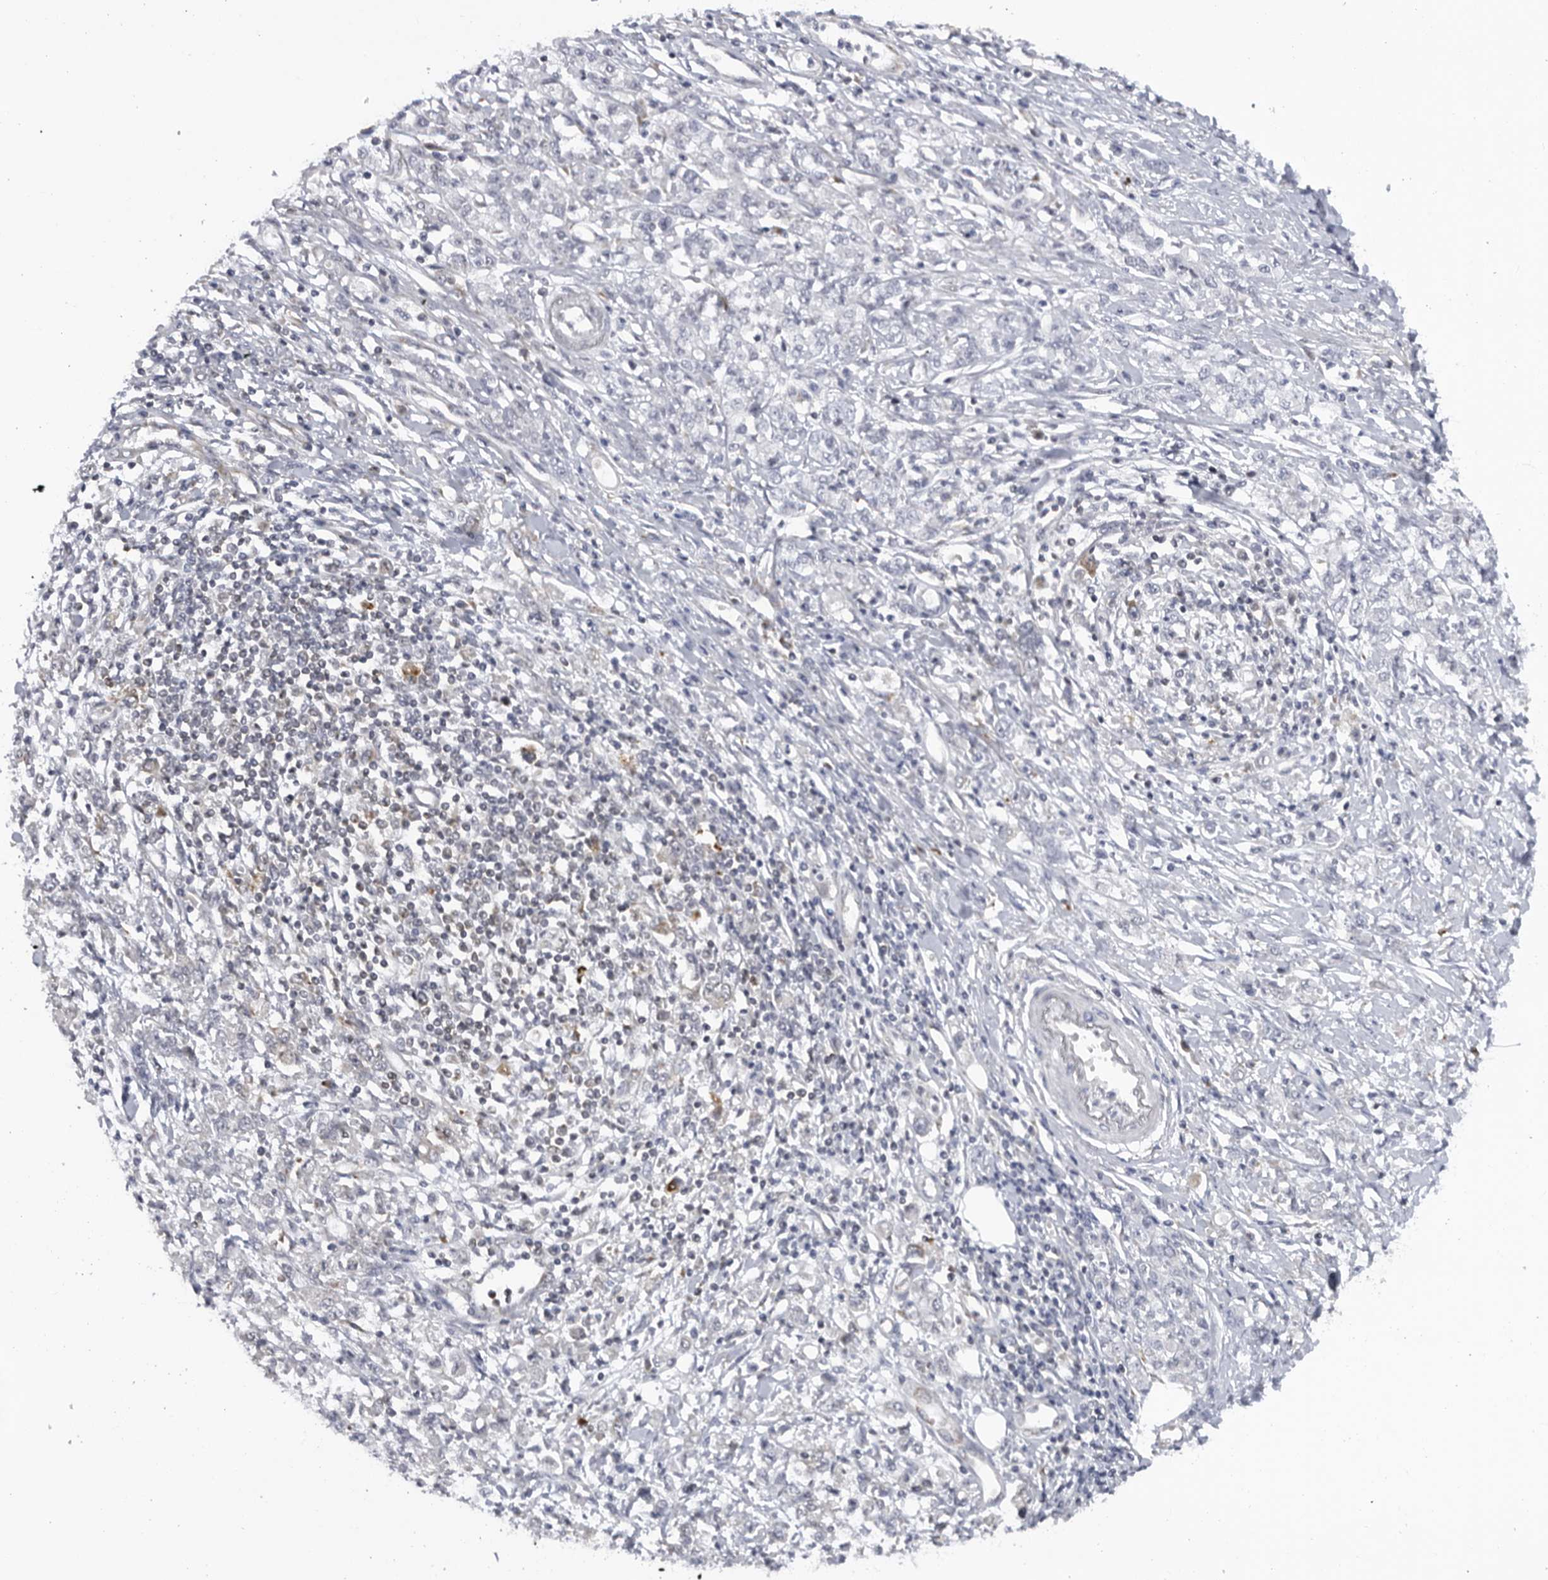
{"staining": {"intensity": "negative", "quantity": "none", "location": "none"}, "tissue": "stomach cancer", "cell_type": "Tumor cells", "image_type": "cancer", "snomed": [{"axis": "morphology", "description": "Adenocarcinoma, NOS"}, {"axis": "topography", "description": "Stomach"}], "caption": "Immunohistochemistry (IHC) micrograph of human stomach cancer stained for a protein (brown), which shows no positivity in tumor cells. (Immunohistochemistry (IHC), brightfield microscopy, high magnification).", "gene": "SLC25A22", "patient": {"sex": "female", "age": 76}}